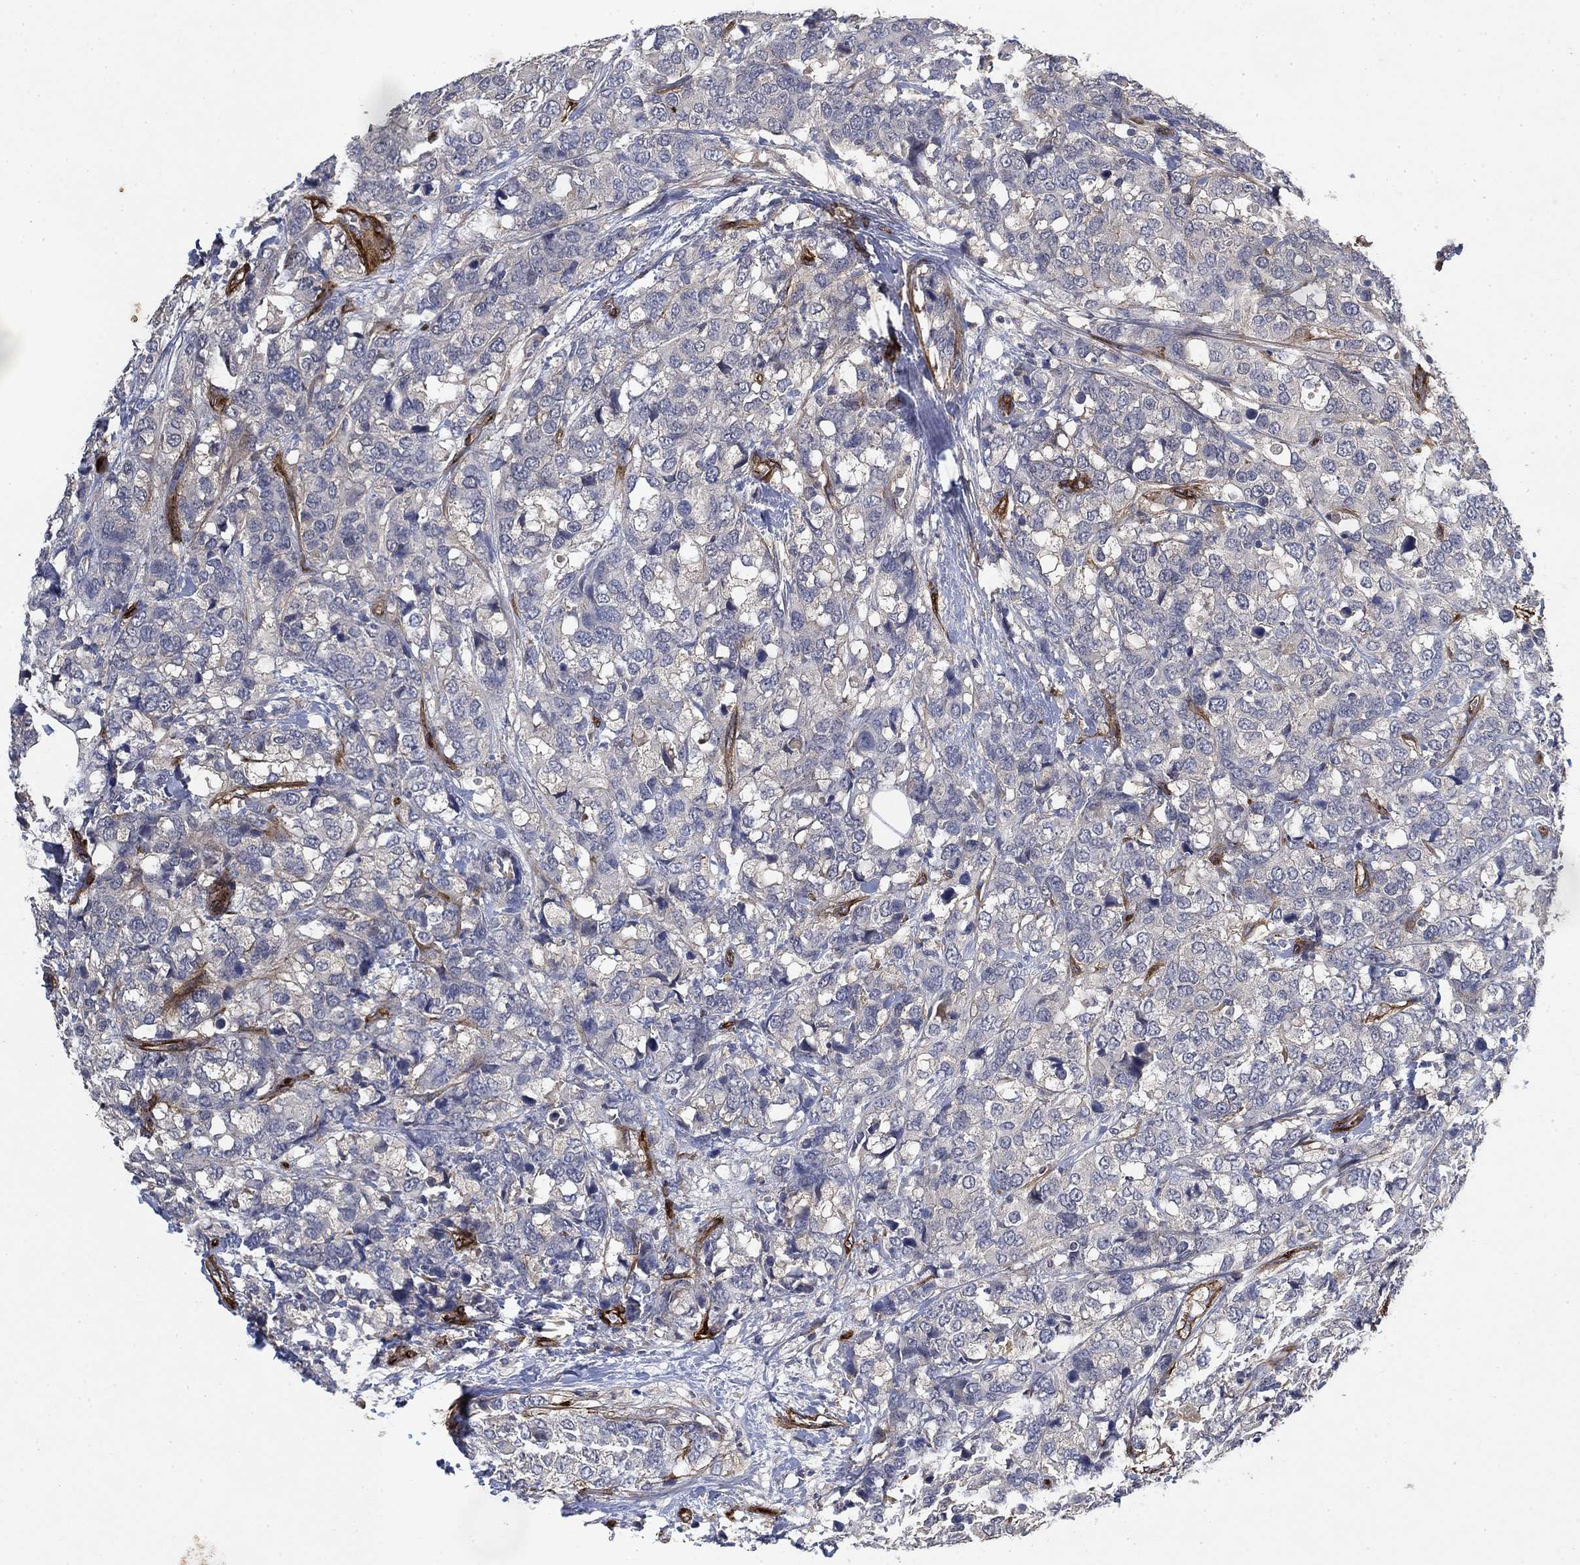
{"staining": {"intensity": "negative", "quantity": "none", "location": "none"}, "tissue": "breast cancer", "cell_type": "Tumor cells", "image_type": "cancer", "snomed": [{"axis": "morphology", "description": "Lobular carcinoma"}, {"axis": "topography", "description": "Breast"}], "caption": "Tumor cells are negative for protein expression in human breast lobular carcinoma.", "gene": "COL4A2", "patient": {"sex": "female", "age": 59}}